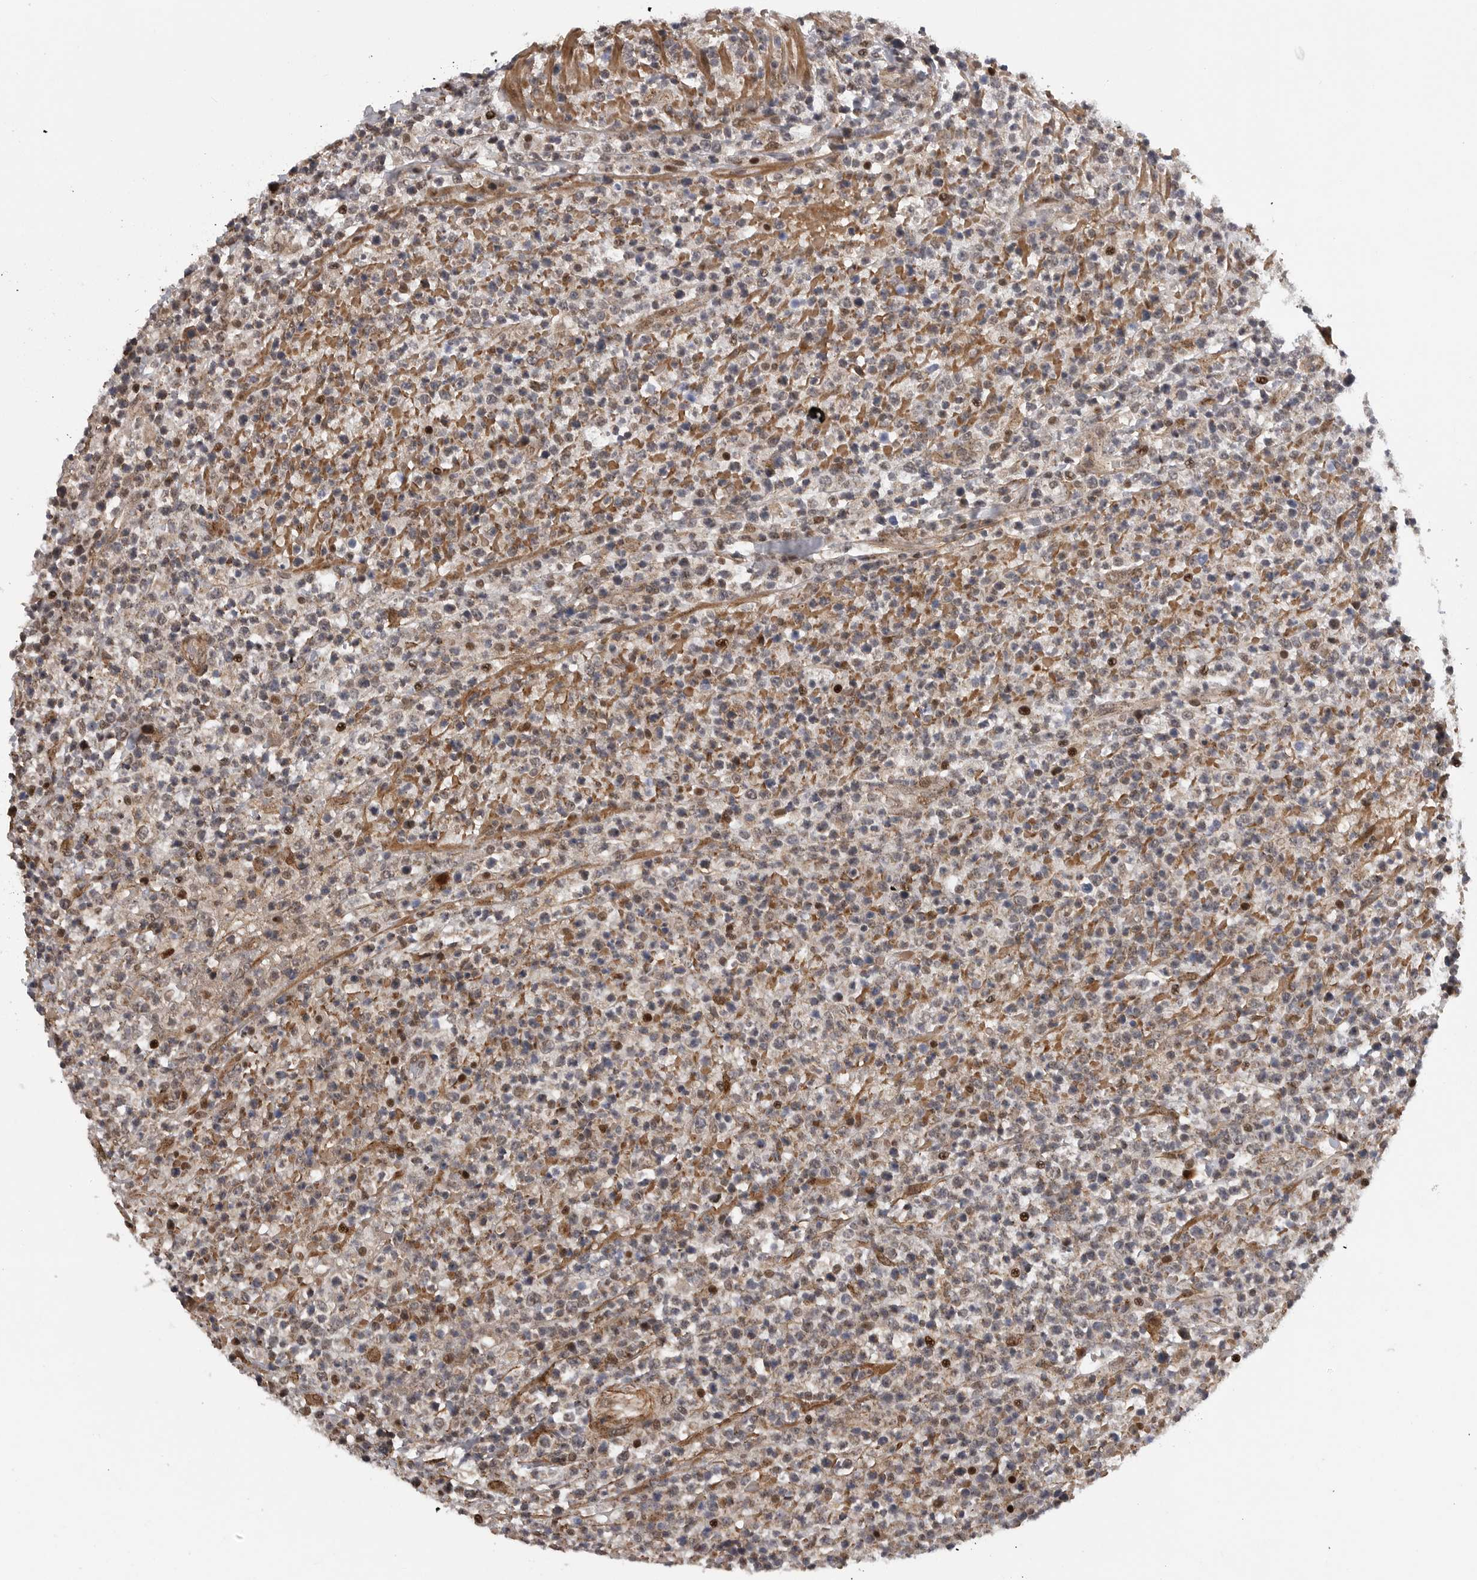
{"staining": {"intensity": "moderate", "quantity": "<25%", "location": "cytoplasmic/membranous,nuclear"}, "tissue": "lymphoma", "cell_type": "Tumor cells", "image_type": "cancer", "snomed": [{"axis": "morphology", "description": "Malignant lymphoma, non-Hodgkin's type, High grade"}, {"axis": "topography", "description": "Colon"}], "caption": "Human malignant lymphoma, non-Hodgkin's type (high-grade) stained with a protein marker reveals moderate staining in tumor cells.", "gene": "TMPRSS11F", "patient": {"sex": "female", "age": 53}}